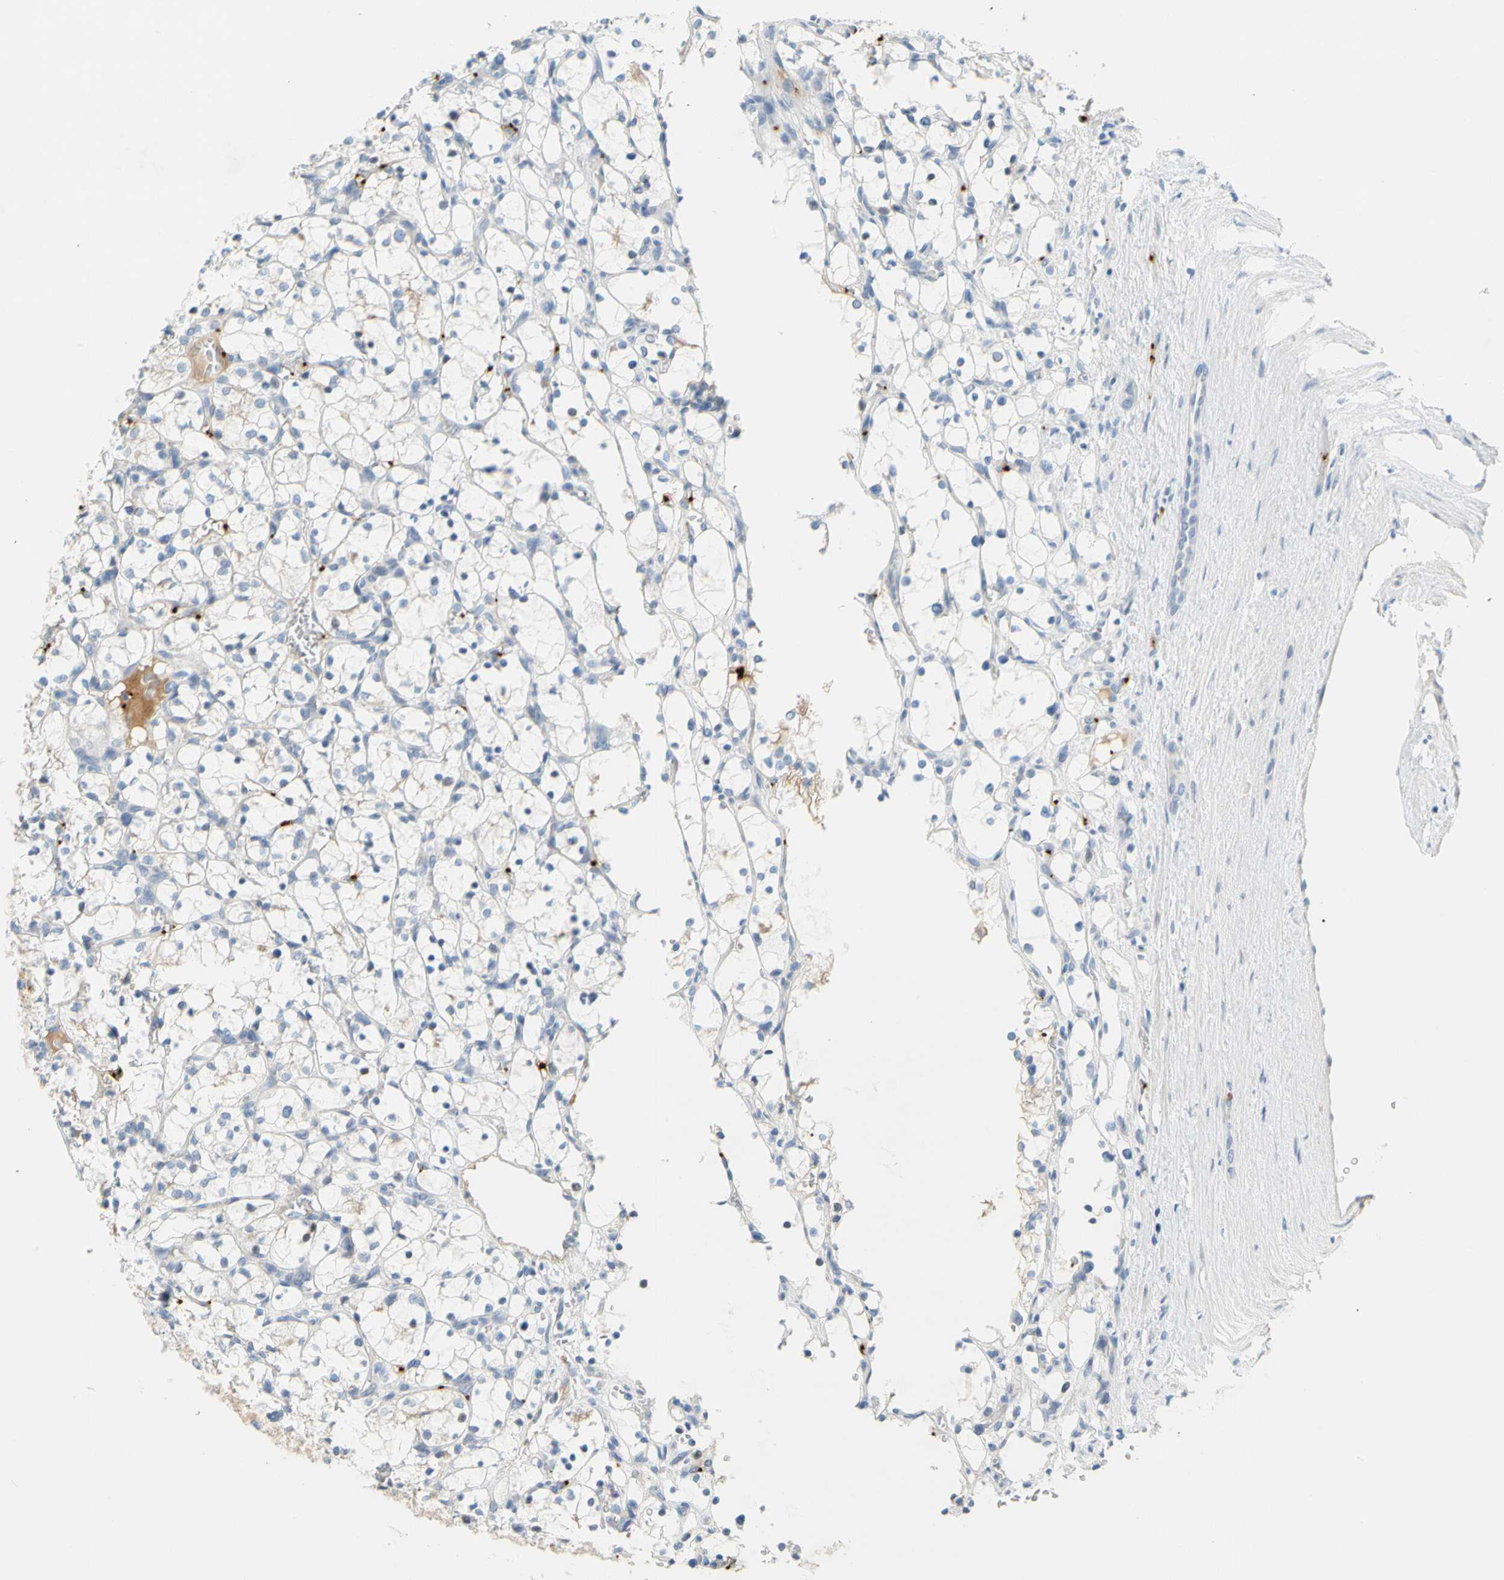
{"staining": {"intensity": "negative", "quantity": "none", "location": "none"}, "tissue": "renal cancer", "cell_type": "Tumor cells", "image_type": "cancer", "snomed": [{"axis": "morphology", "description": "Adenocarcinoma, NOS"}, {"axis": "topography", "description": "Kidney"}], "caption": "A high-resolution micrograph shows immunohistochemistry staining of renal adenocarcinoma, which shows no significant staining in tumor cells. (DAB immunohistochemistry (IHC), high magnification).", "gene": "PPBP", "patient": {"sex": "female", "age": 69}}